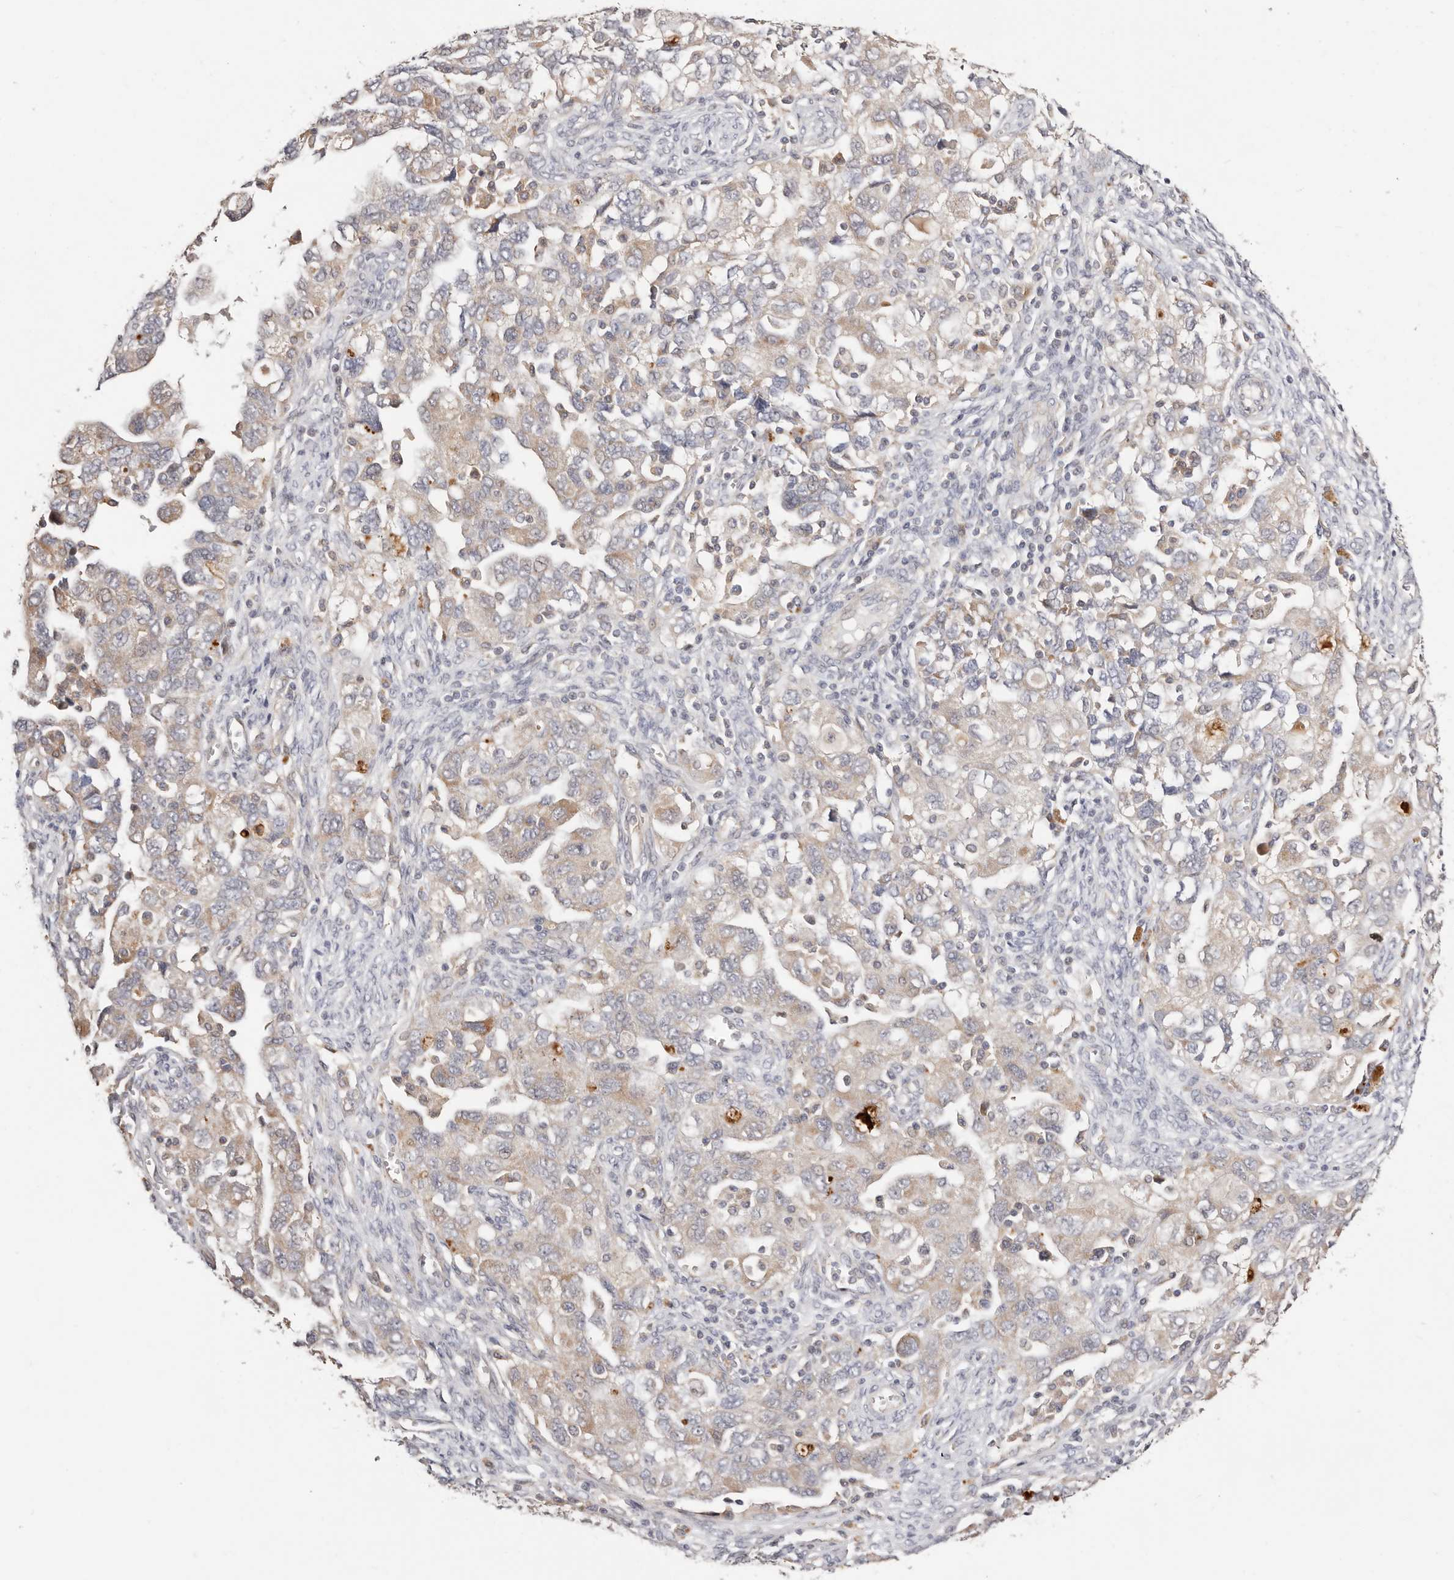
{"staining": {"intensity": "weak", "quantity": "<25%", "location": "cytoplasmic/membranous"}, "tissue": "ovarian cancer", "cell_type": "Tumor cells", "image_type": "cancer", "snomed": [{"axis": "morphology", "description": "Carcinoma, NOS"}, {"axis": "morphology", "description": "Cystadenocarcinoma, serous, NOS"}, {"axis": "topography", "description": "Ovary"}], "caption": "Tumor cells are negative for protein expression in human ovarian cancer (carcinoma).", "gene": "USP33", "patient": {"sex": "female", "age": 69}}